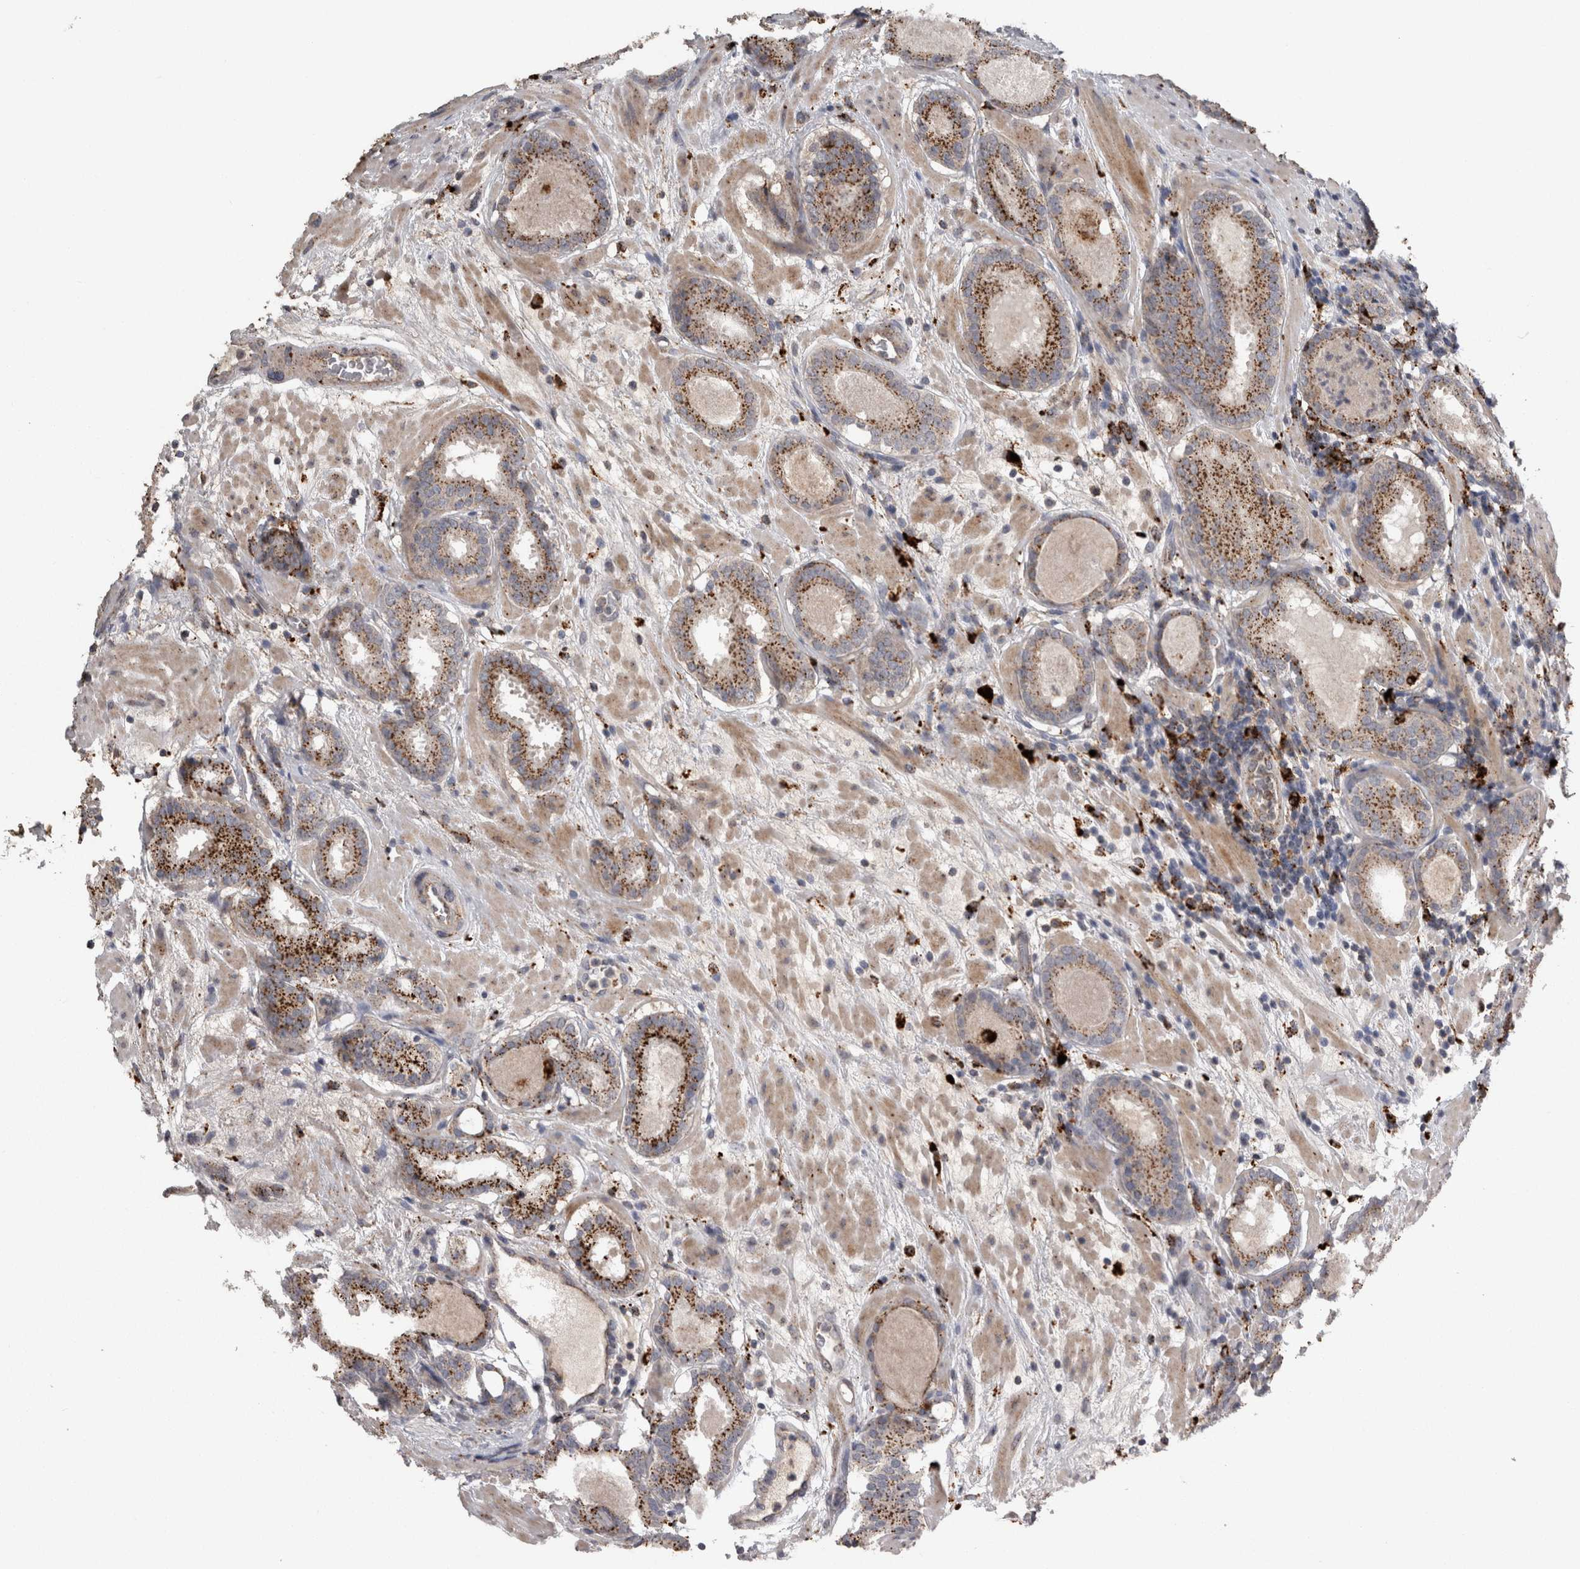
{"staining": {"intensity": "moderate", "quantity": ">75%", "location": "cytoplasmic/membranous"}, "tissue": "prostate cancer", "cell_type": "Tumor cells", "image_type": "cancer", "snomed": [{"axis": "morphology", "description": "Adenocarcinoma, Low grade"}, {"axis": "topography", "description": "Prostate"}], "caption": "This photomicrograph demonstrates immunohistochemistry (IHC) staining of prostate adenocarcinoma (low-grade), with medium moderate cytoplasmic/membranous positivity in approximately >75% of tumor cells.", "gene": "CTSZ", "patient": {"sex": "male", "age": 69}}